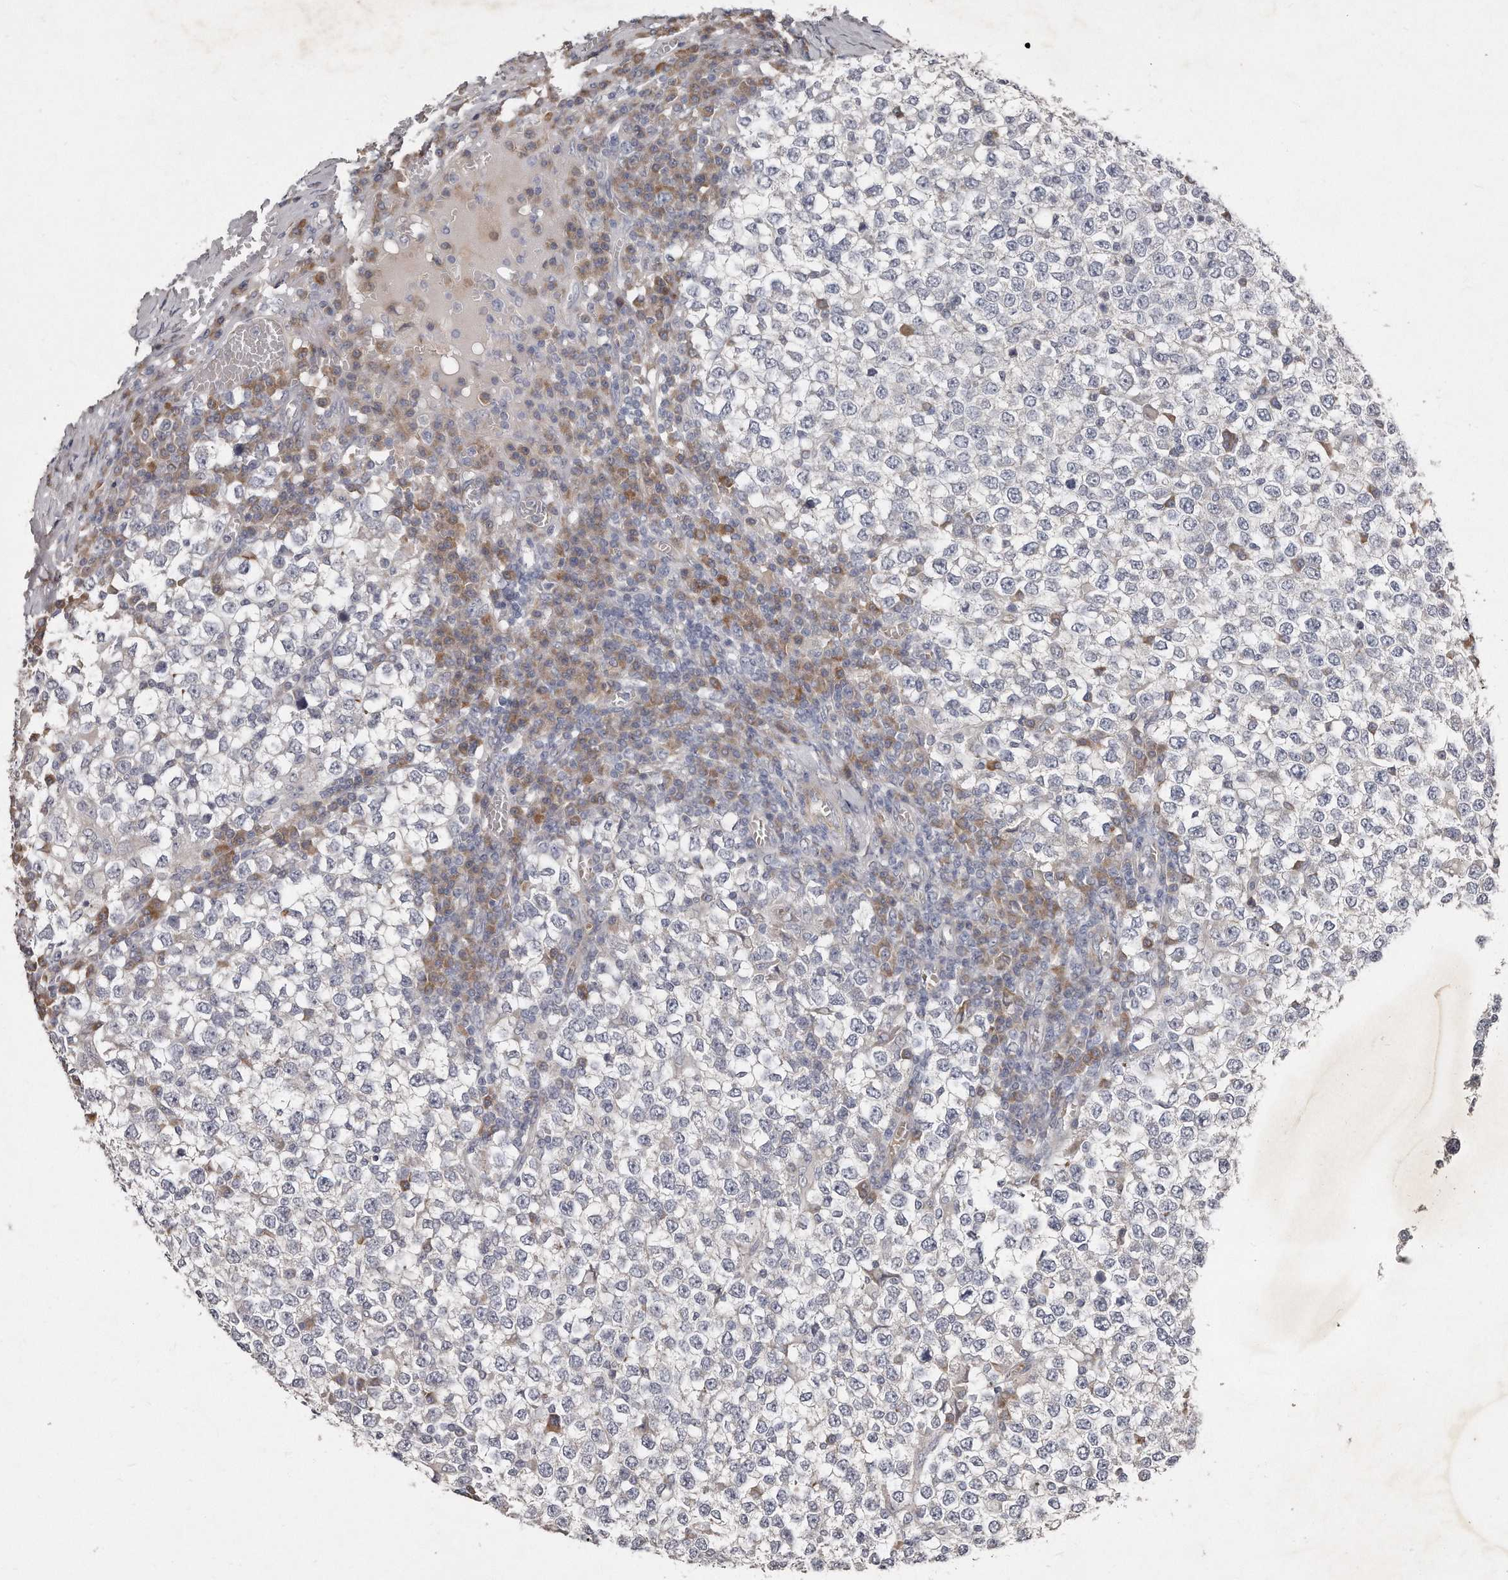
{"staining": {"intensity": "negative", "quantity": "none", "location": "none"}, "tissue": "testis cancer", "cell_type": "Tumor cells", "image_type": "cancer", "snomed": [{"axis": "morphology", "description": "Seminoma, NOS"}, {"axis": "topography", "description": "Testis"}], "caption": "Testis cancer (seminoma) stained for a protein using immunohistochemistry (IHC) displays no expression tumor cells.", "gene": "TECR", "patient": {"sex": "male", "age": 65}}